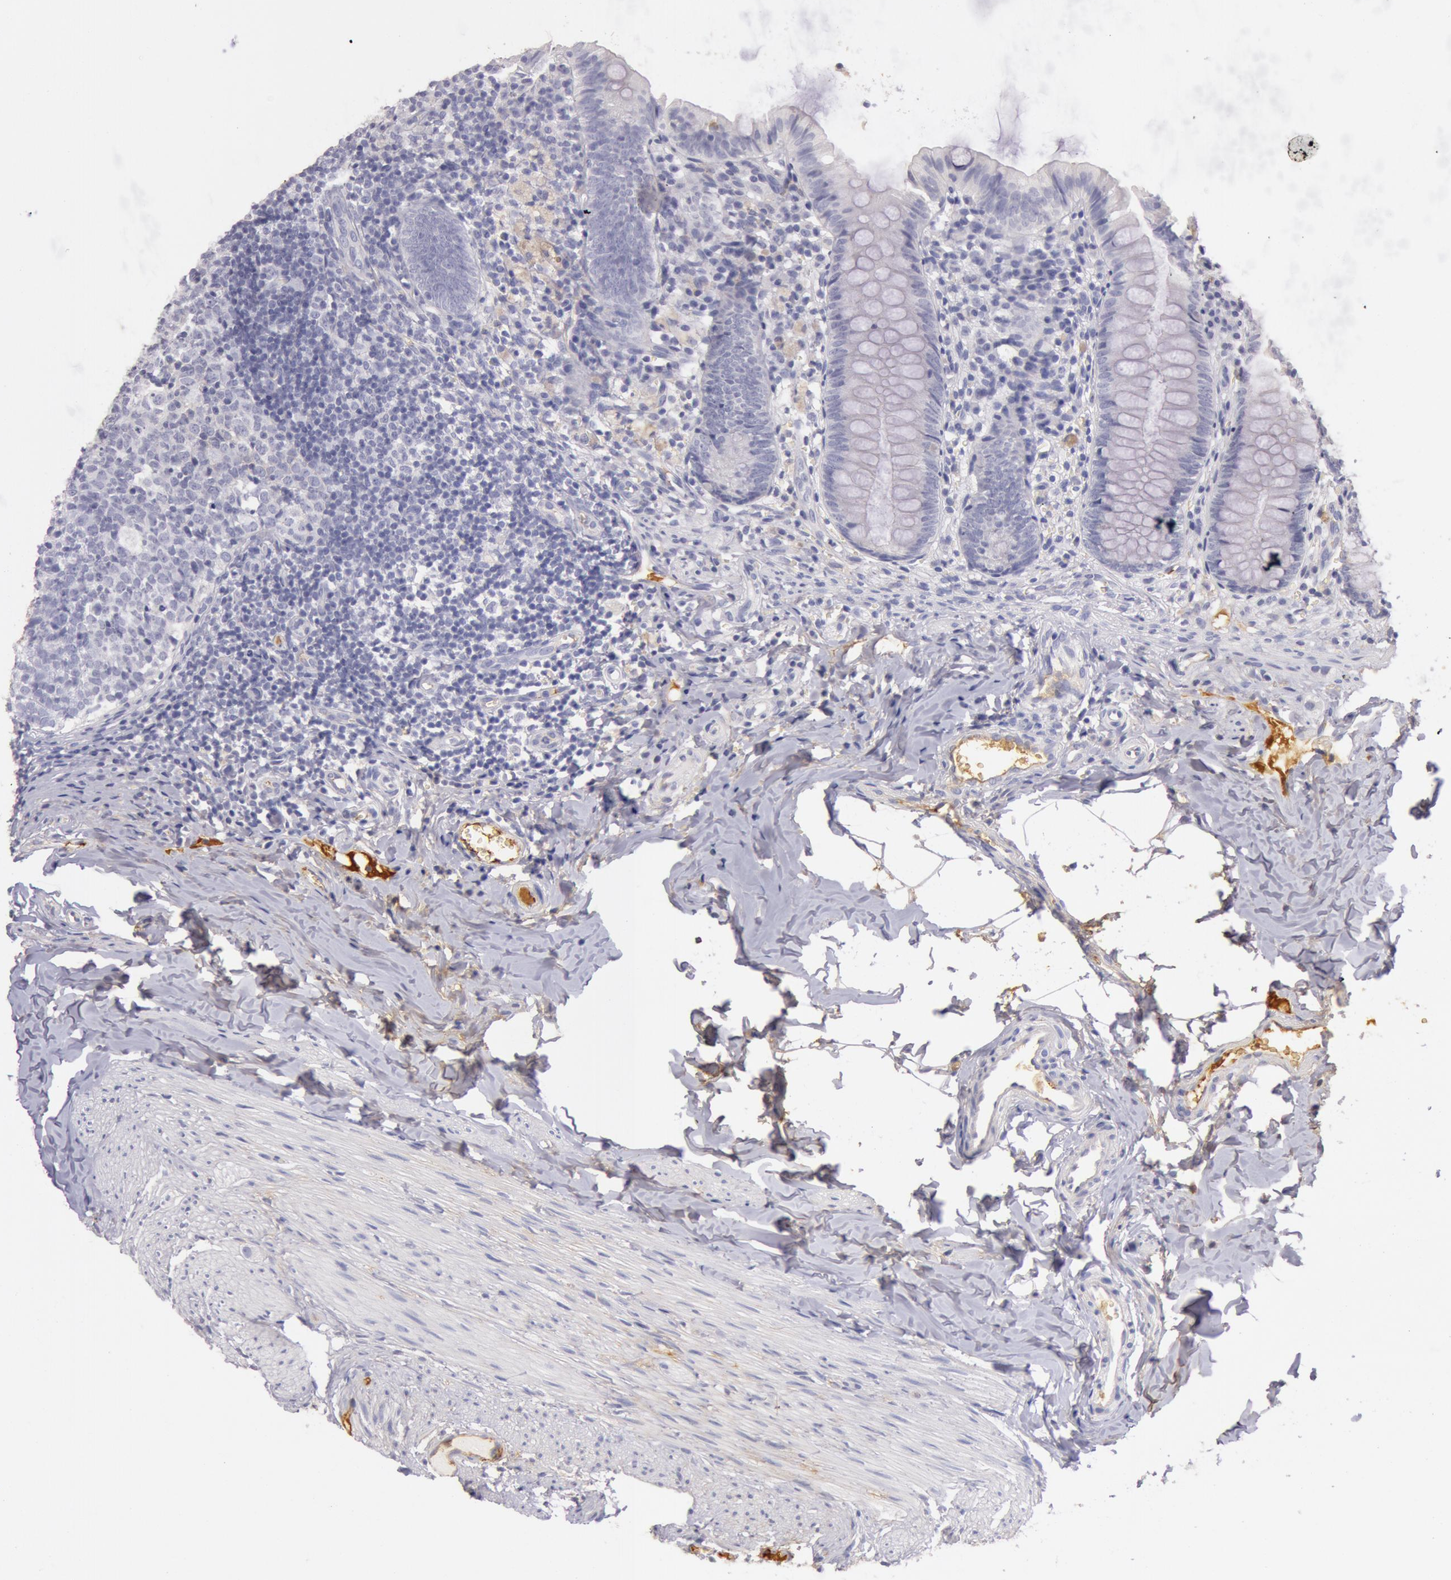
{"staining": {"intensity": "weak", "quantity": "<25%", "location": "cytoplasmic/membranous"}, "tissue": "appendix", "cell_type": "Glandular cells", "image_type": "normal", "snomed": [{"axis": "morphology", "description": "Normal tissue, NOS"}, {"axis": "topography", "description": "Appendix"}], "caption": "IHC image of benign appendix: human appendix stained with DAB (3,3'-diaminobenzidine) reveals no significant protein staining in glandular cells.", "gene": "C4BPA", "patient": {"sex": "female", "age": 9}}